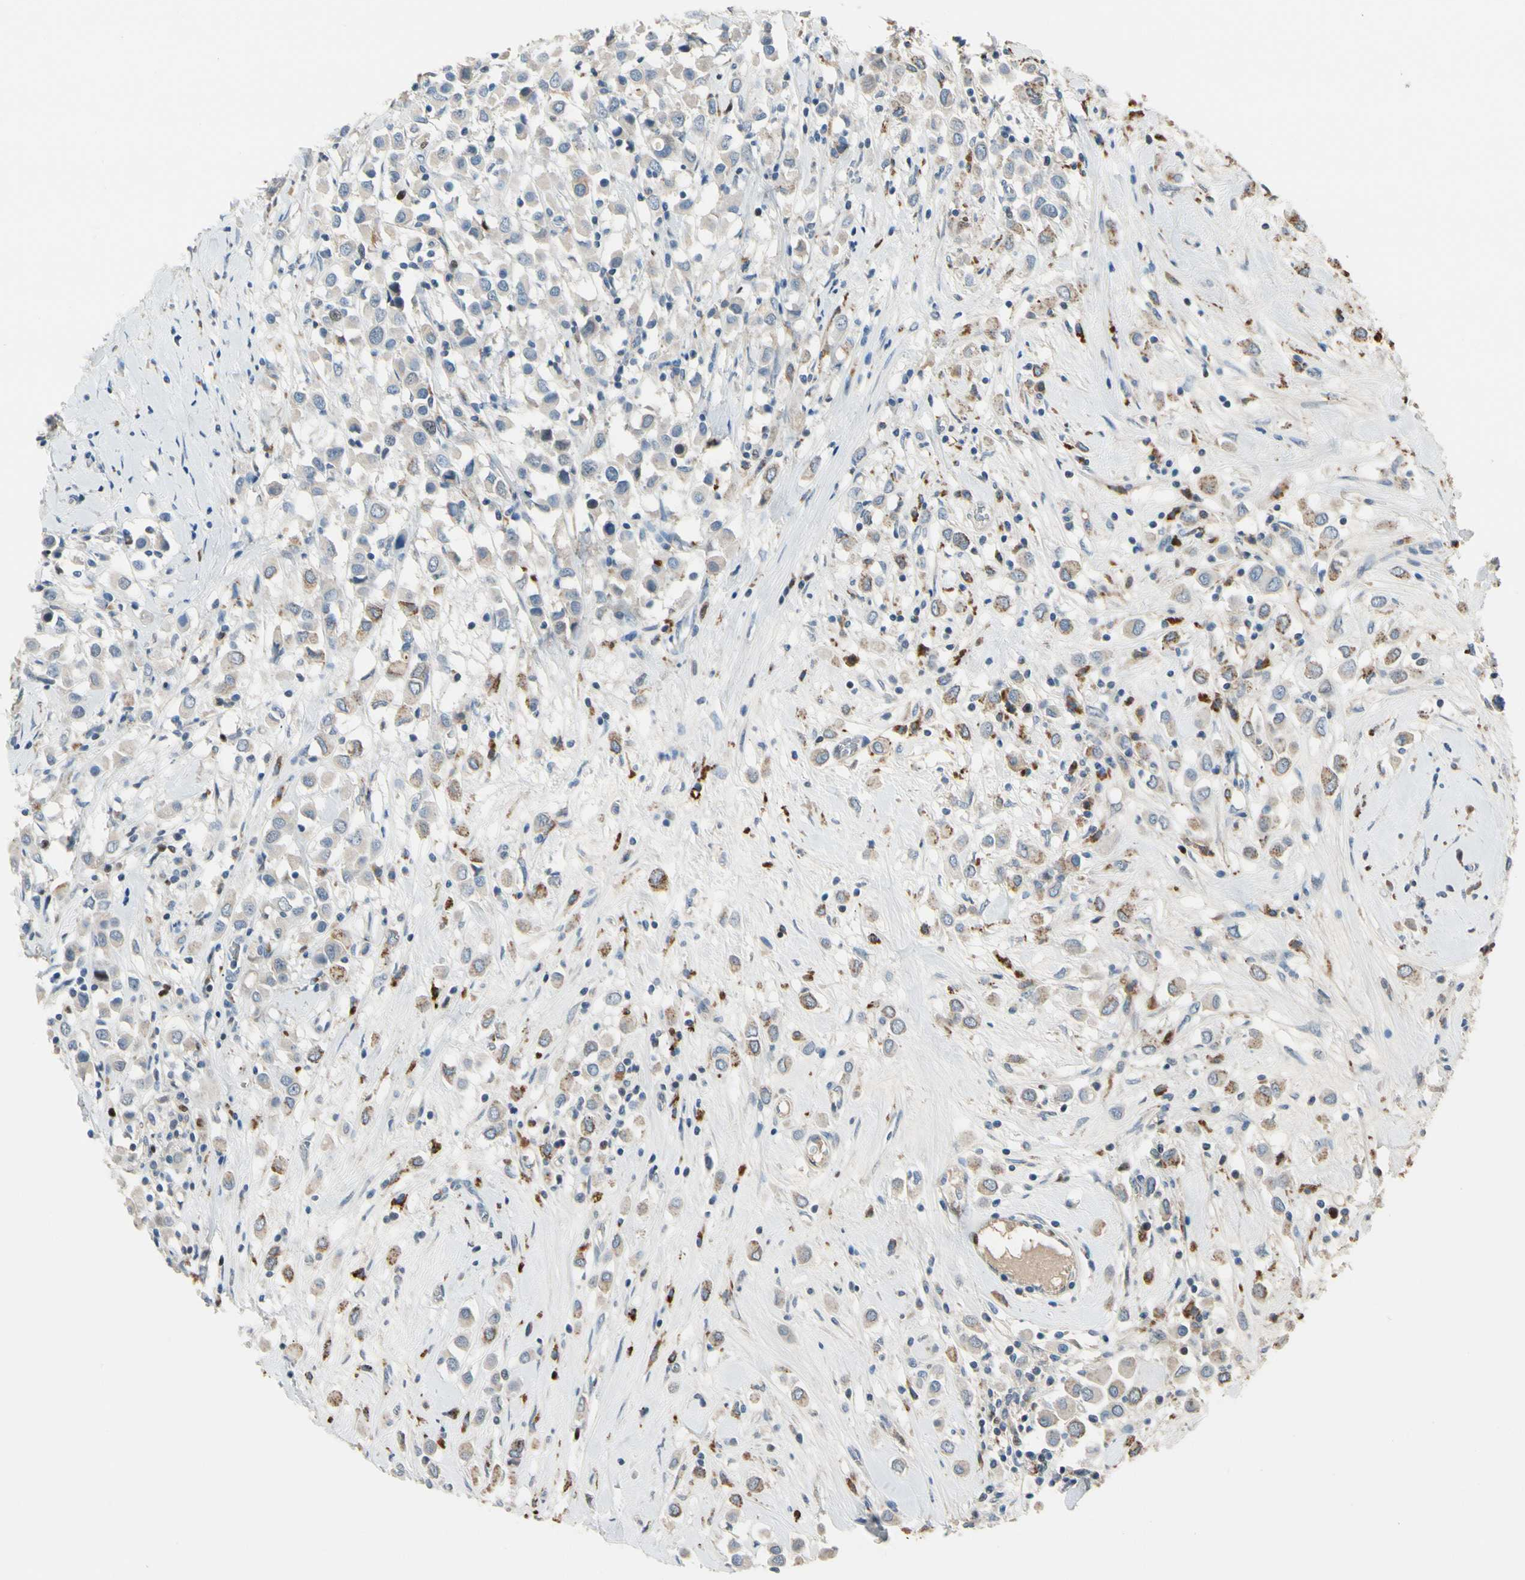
{"staining": {"intensity": "moderate", "quantity": "<25%", "location": "cytoplasmic/membranous"}, "tissue": "breast cancer", "cell_type": "Tumor cells", "image_type": "cancer", "snomed": [{"axis": "morphology", "description": "Duct carcinoma"}, {"axis": "topography", "description": "Breast"}], "caption": "Immunohistochemical staining of breast invasive ductal carcinoma exhibits low levels of moderate cytoplasmic/membranous staining in approximately <25% of tumor cells. Immunohistochemistry stains the protein of interest in brown and the nuclei are stained blue.", "gene": "ZKSCAN4", "patient": {"sex": "female", "age": 61}}